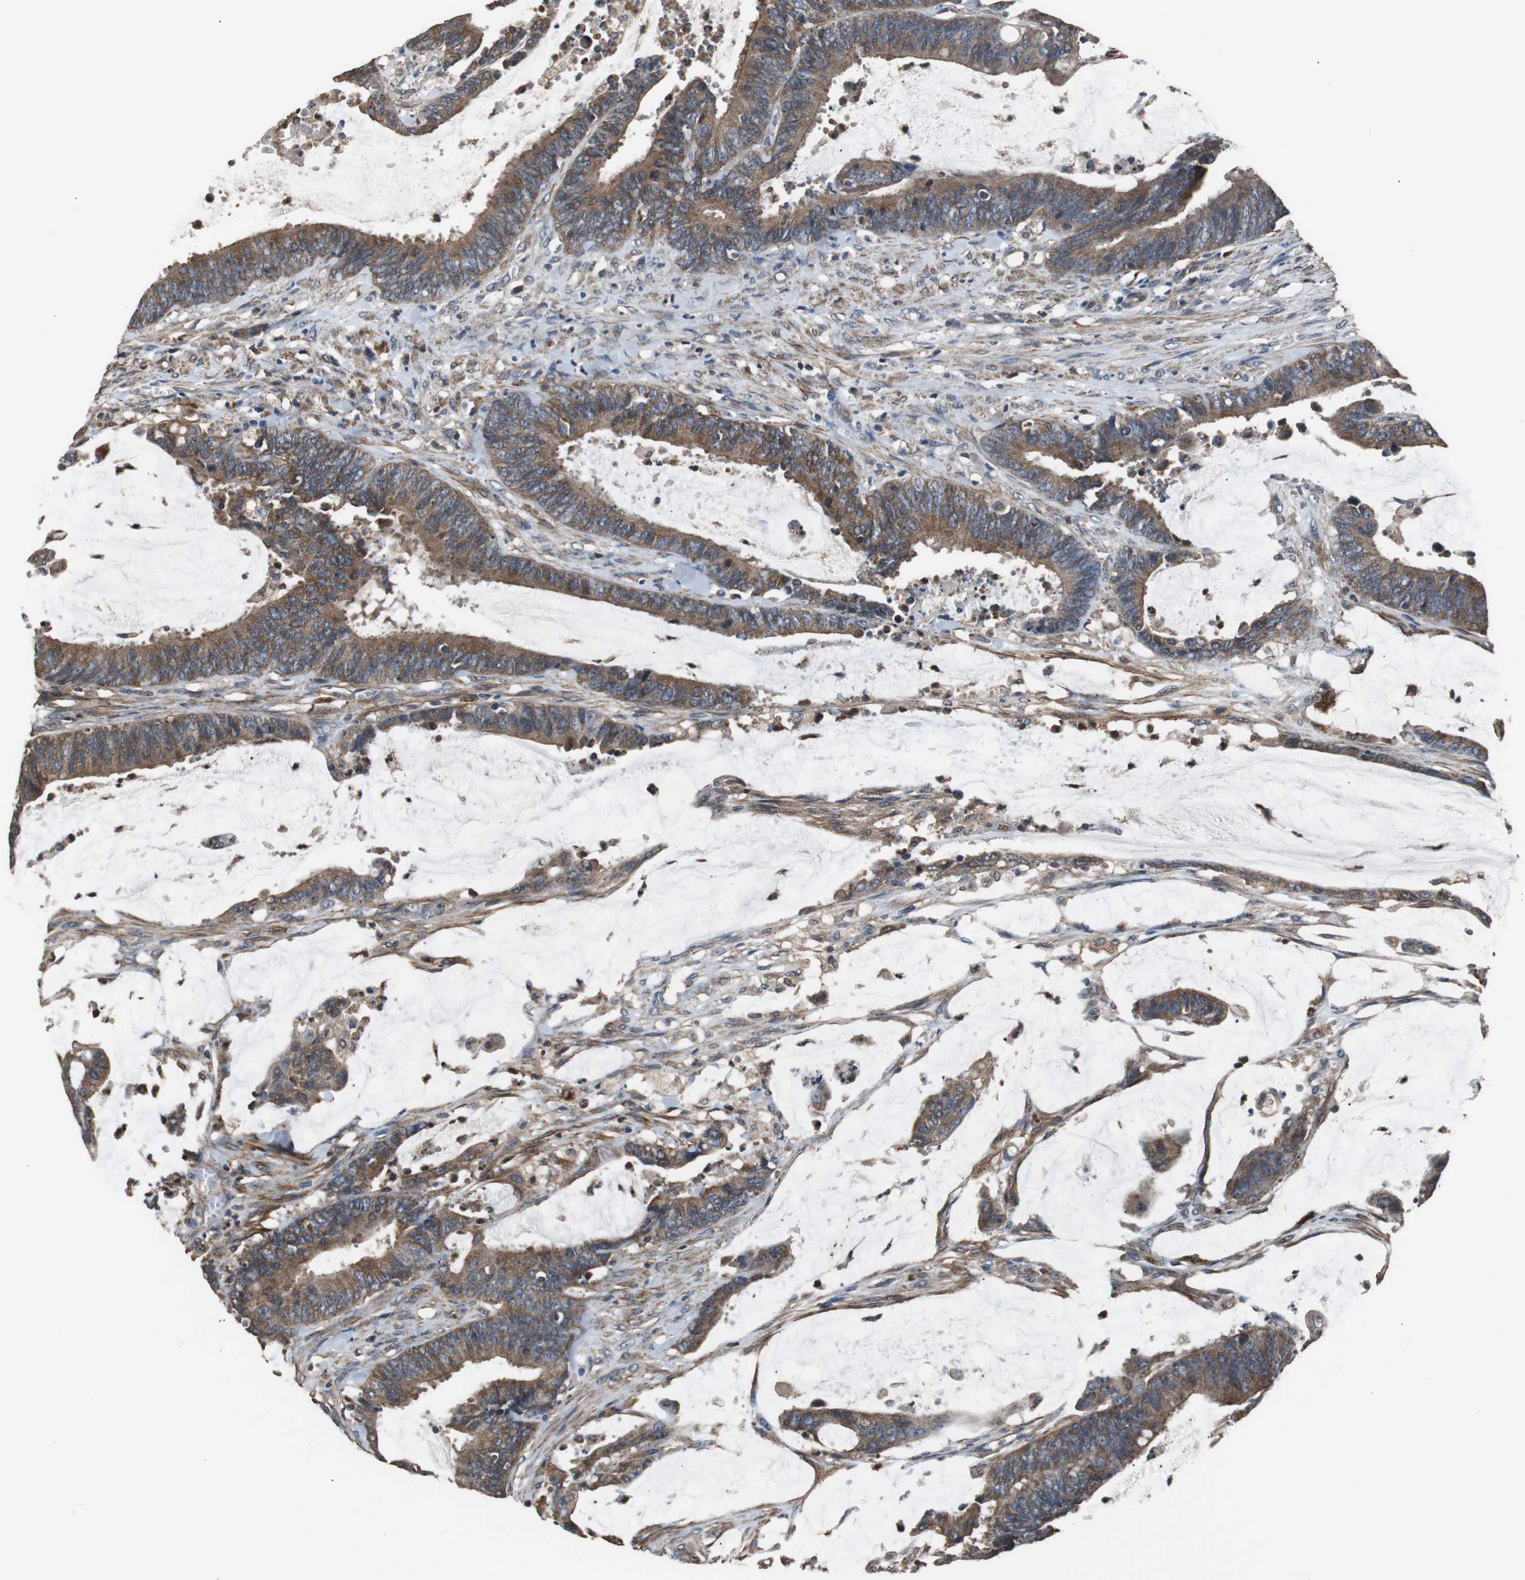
{"staining": {"intensity": "strong", "quantity": ">75%", "location": "cytoplasmic/membranous"}, "tissue": "colorectal cancer", "cell_type": "Tumor cells", "image_type": "cancer", "snomed": [{"axis": "morphology", "description": "Adenocarcinoma, NOS"}, {"axis": "topography", "description": "Rectum"}], "caption": "Strong cytoplasmic/membranous protein positivity is appreciated in about >75% of tumor cells in colorectal adenocarcinoma.", "gene": "PITRM1", "patient": {"sex": "female", "age": 66}}